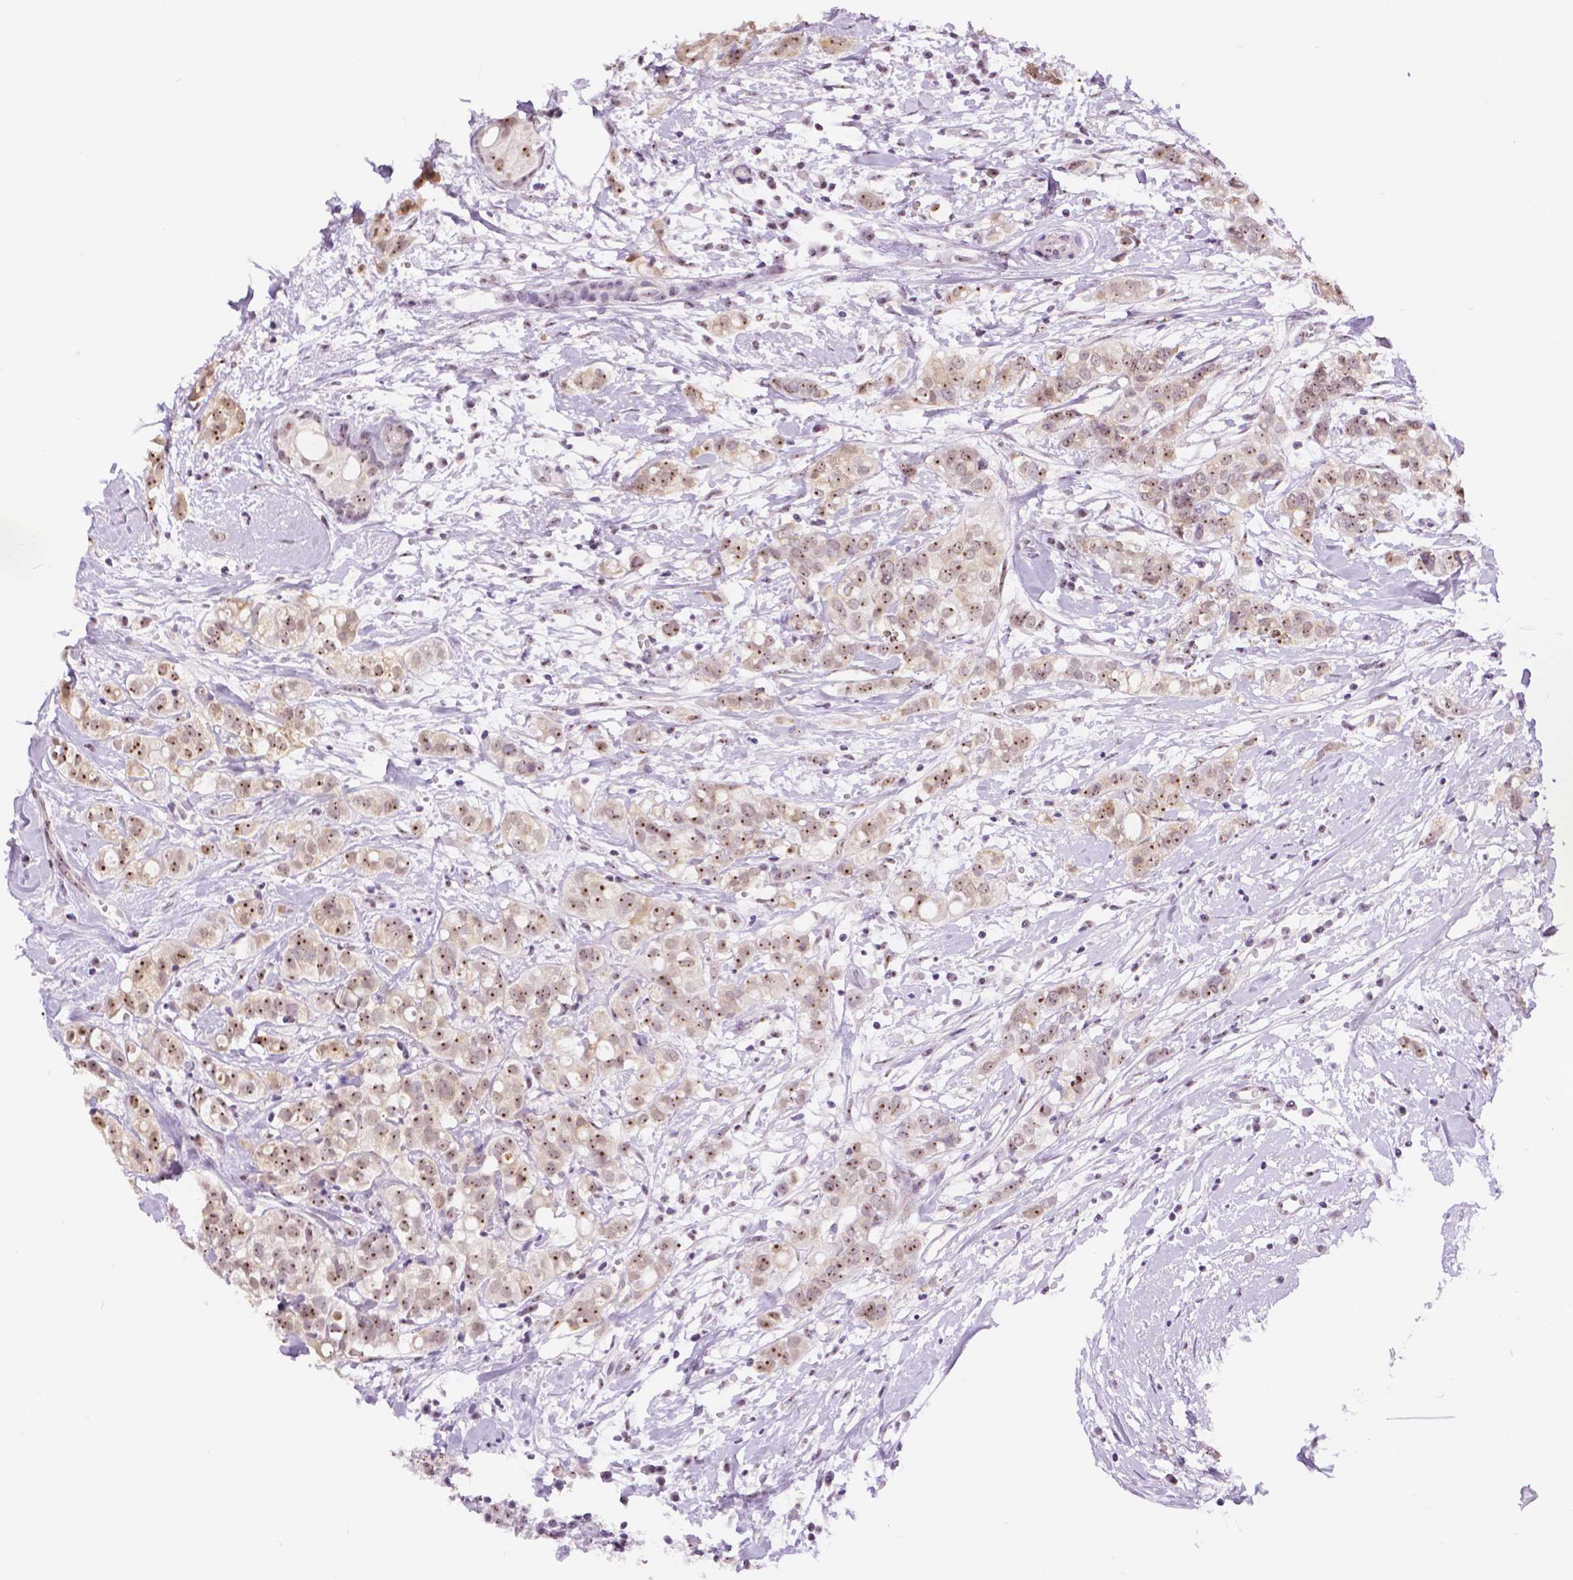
{"staining": {"intensity": "moderate", "quantity": ">75%", "location": "nuclear"}, "tissue": "breast cancer", "cell_type": "Tumor cells", "image_type": "cancer", "snomed": [{"axis": "morphology", "description": "Duct carcinoma"}, {"axis": "topography", "description": "Breast"}], "caption": "Intraductal carcinoma (breast) stained with a protein marker reveals moderate staining in tumor cells.", "gene": "NHP2", "patient": {"sex": "female", "age": 40}}